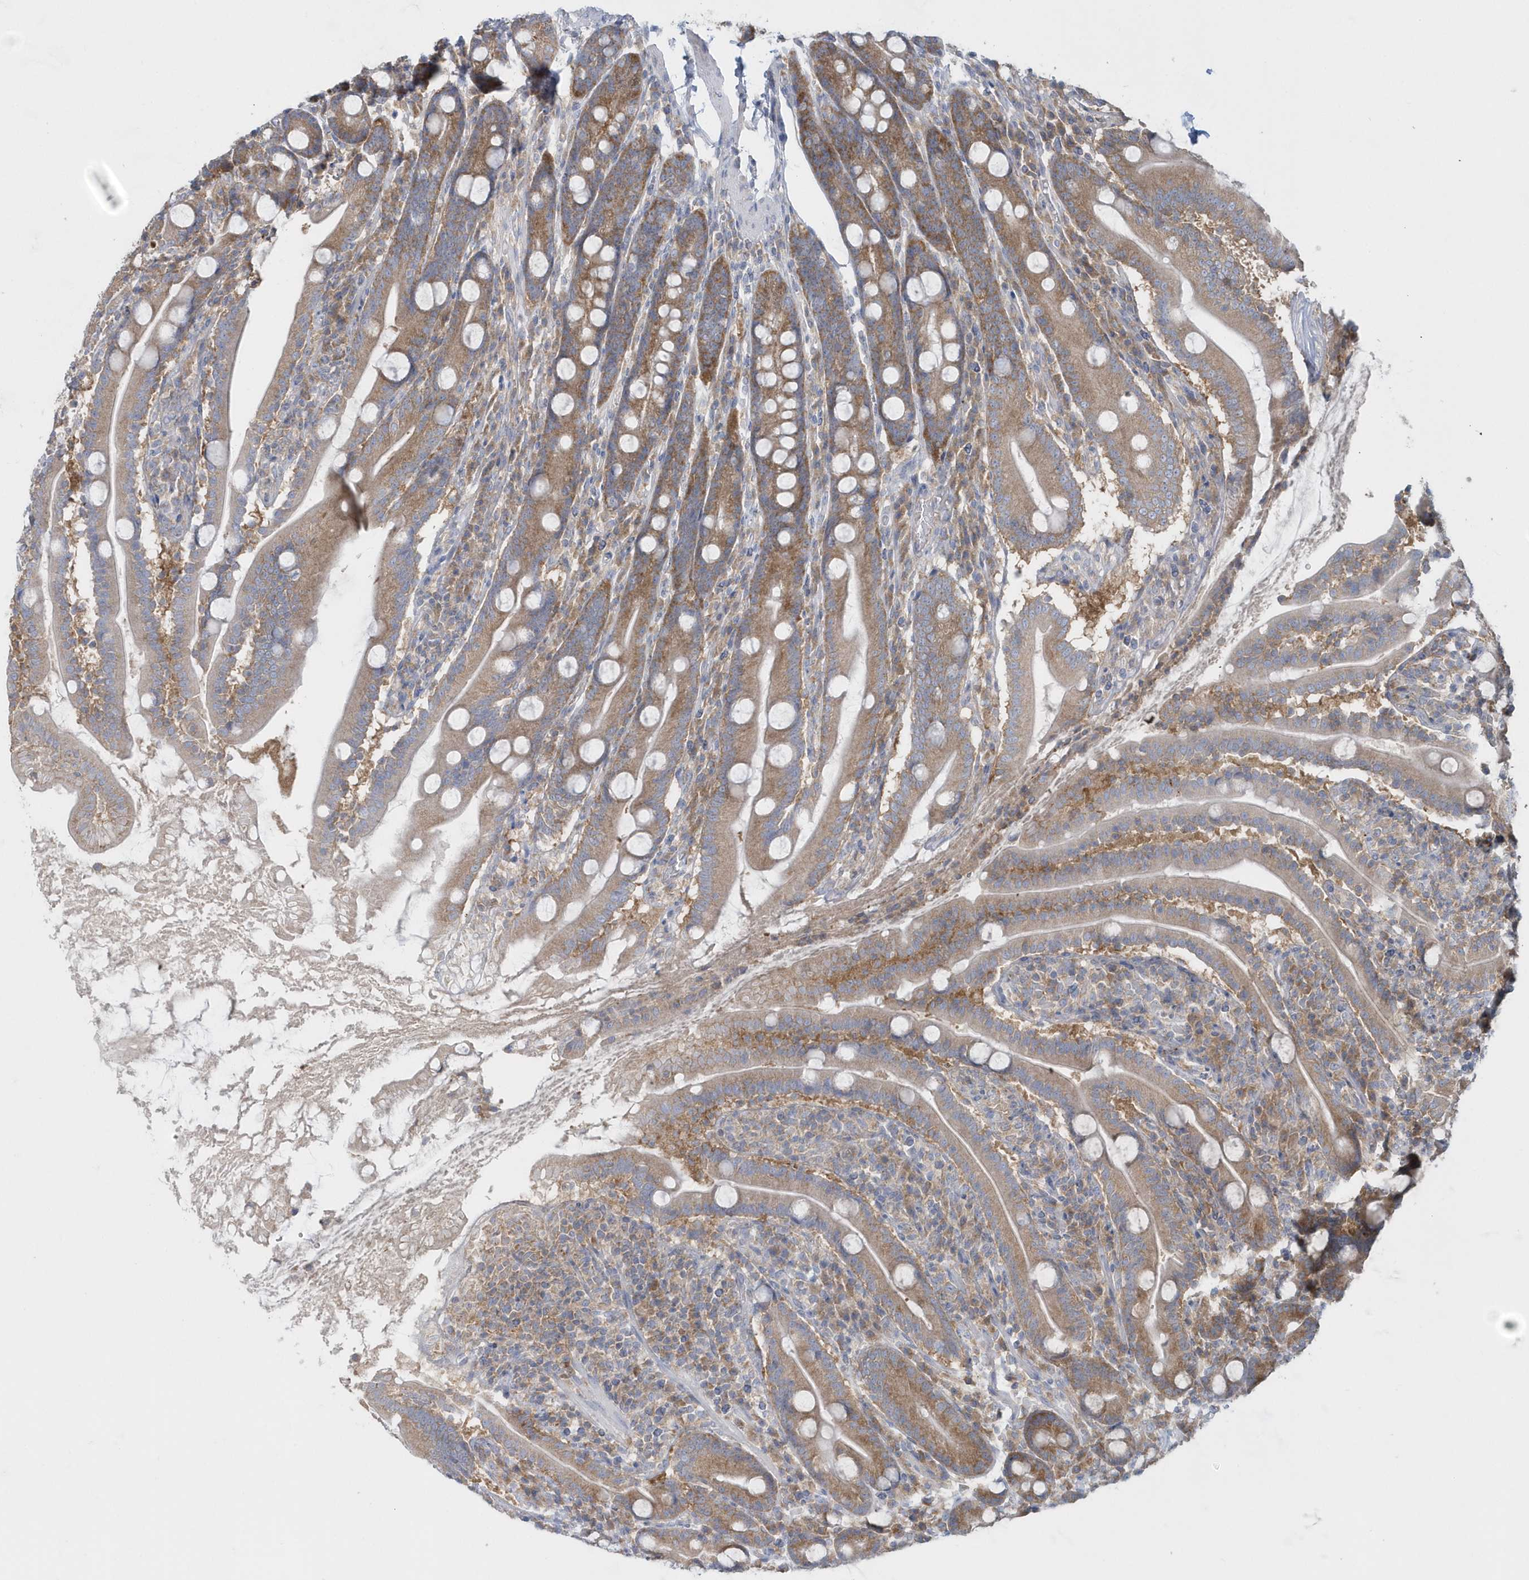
{"staining": {"intensity": "moderate", "quantity": "25%-75%", "location": "cytoplasmic/membranous"}, "tissue": "duodenum", "cell_type": "Glandular cells", "image_type": "normal", "snomed": [{"axis": "morphology", "description": "Normal tissue, NOS"}, {"axis": "topography", "description": "Duodenum"}], "caption": "The photomicrograph exhibits immunohistochemical staining of benign duodenum. There is moderate cytoplasmic/membranous expression is present in approximately 25%-75% of glandular cells. The staining was performed using DAB (3,3'-diaminobenzidine), with brown indicating positive protein expression. Nuclei are stained blue with hematoxylin.", "gene": "EIF3C", "patient": {"sex": "male", "age": 35}}